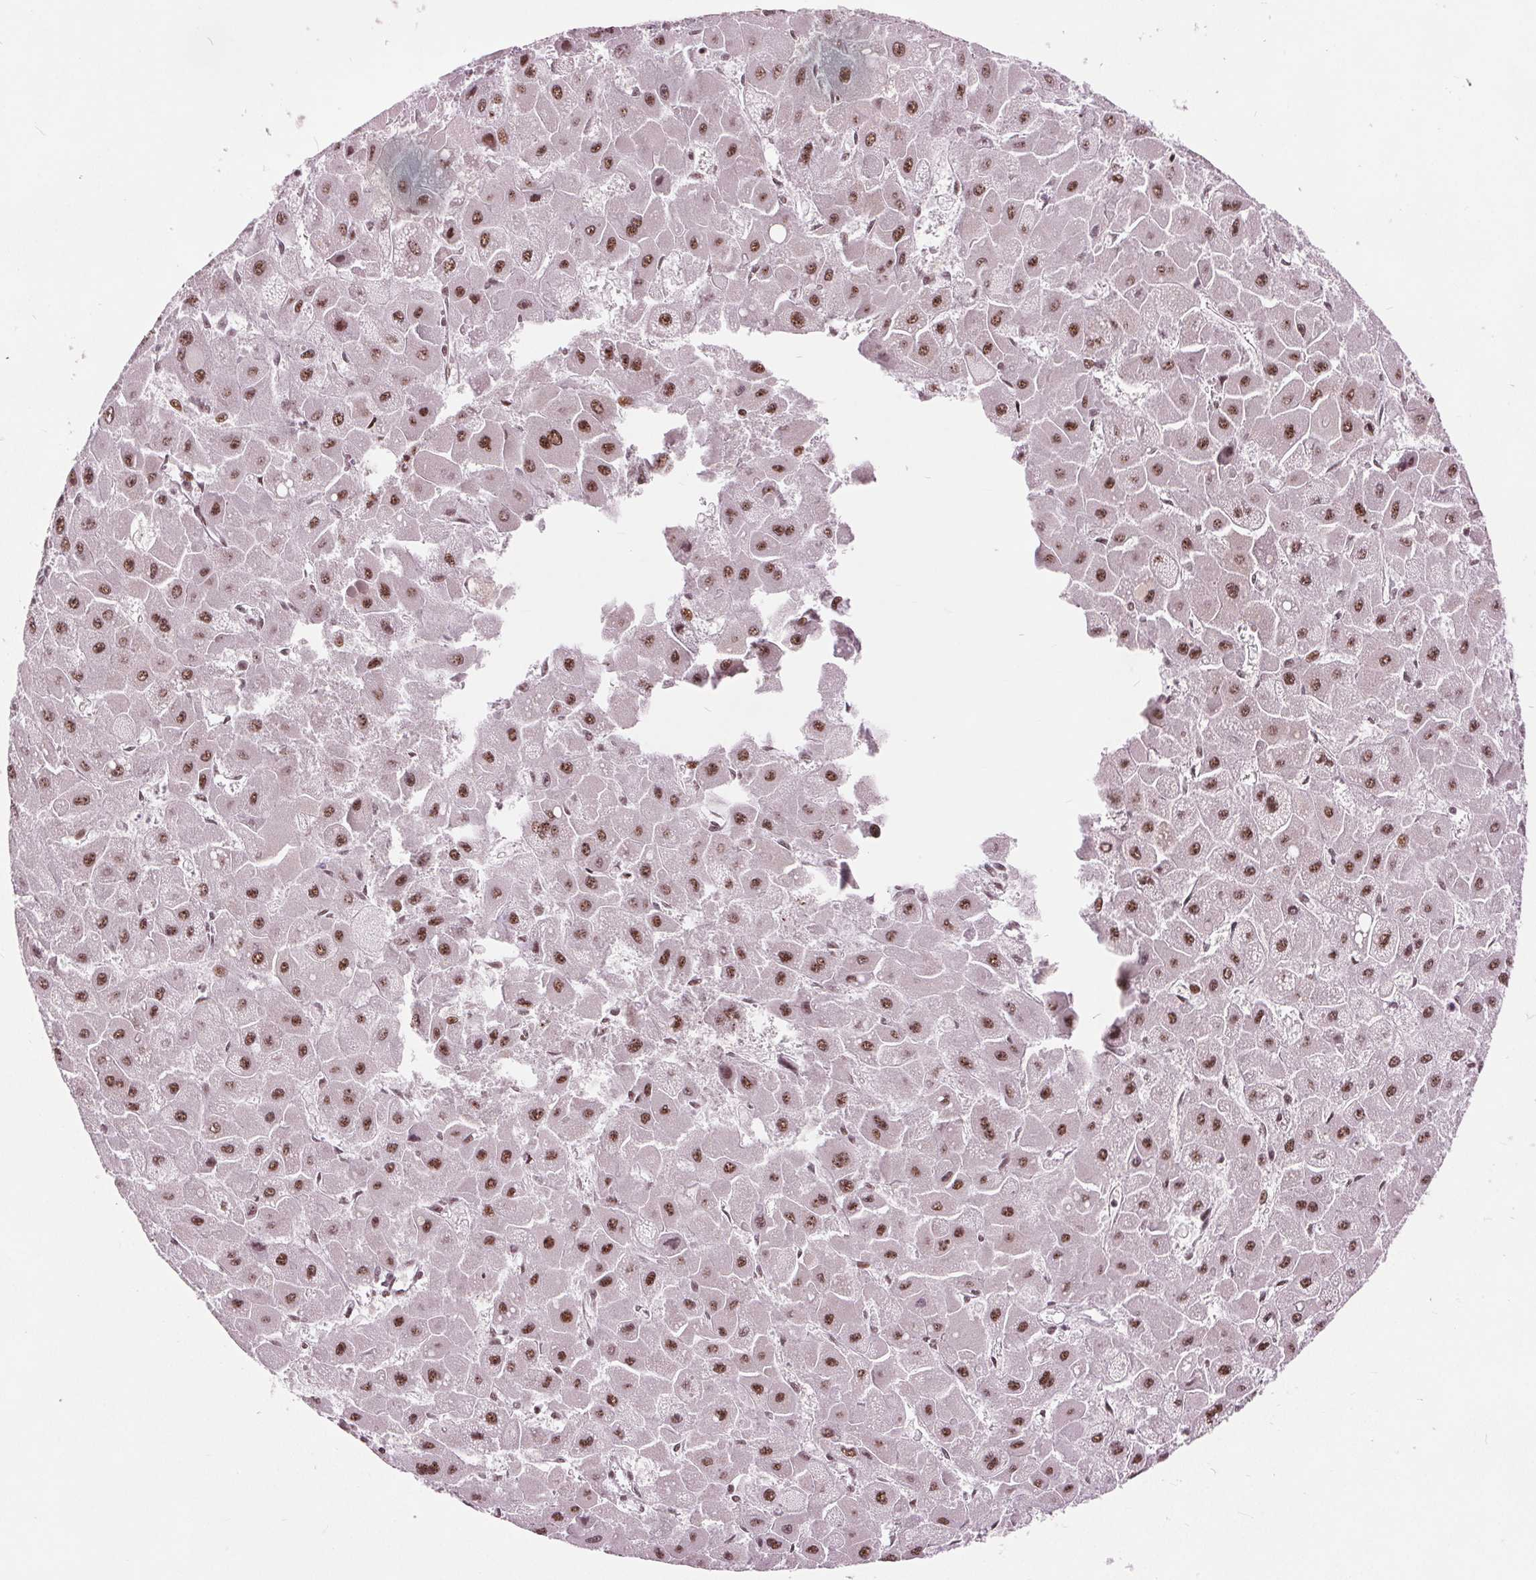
{"staining": {"intensity": "moderate", "quantity": ">75%", "location": "nuclear"}, "tissue": "liver cancer", "cell_type": "Tumor cells", "image_type": "cancer", "snomed": [{"axis": "morphology", "description": "Carcinoma, Hepatocellular, NOS"}, {"axis": "topography", "description": "Liver"}], "caption": "Brown immunohistochemical staining in hepatocellular carcinoma (liver) reveals moderate nuclear staining in about >75% of tumor cells.", "gene": "TTC34", "patient": {"sex": "female", "age": 25}}